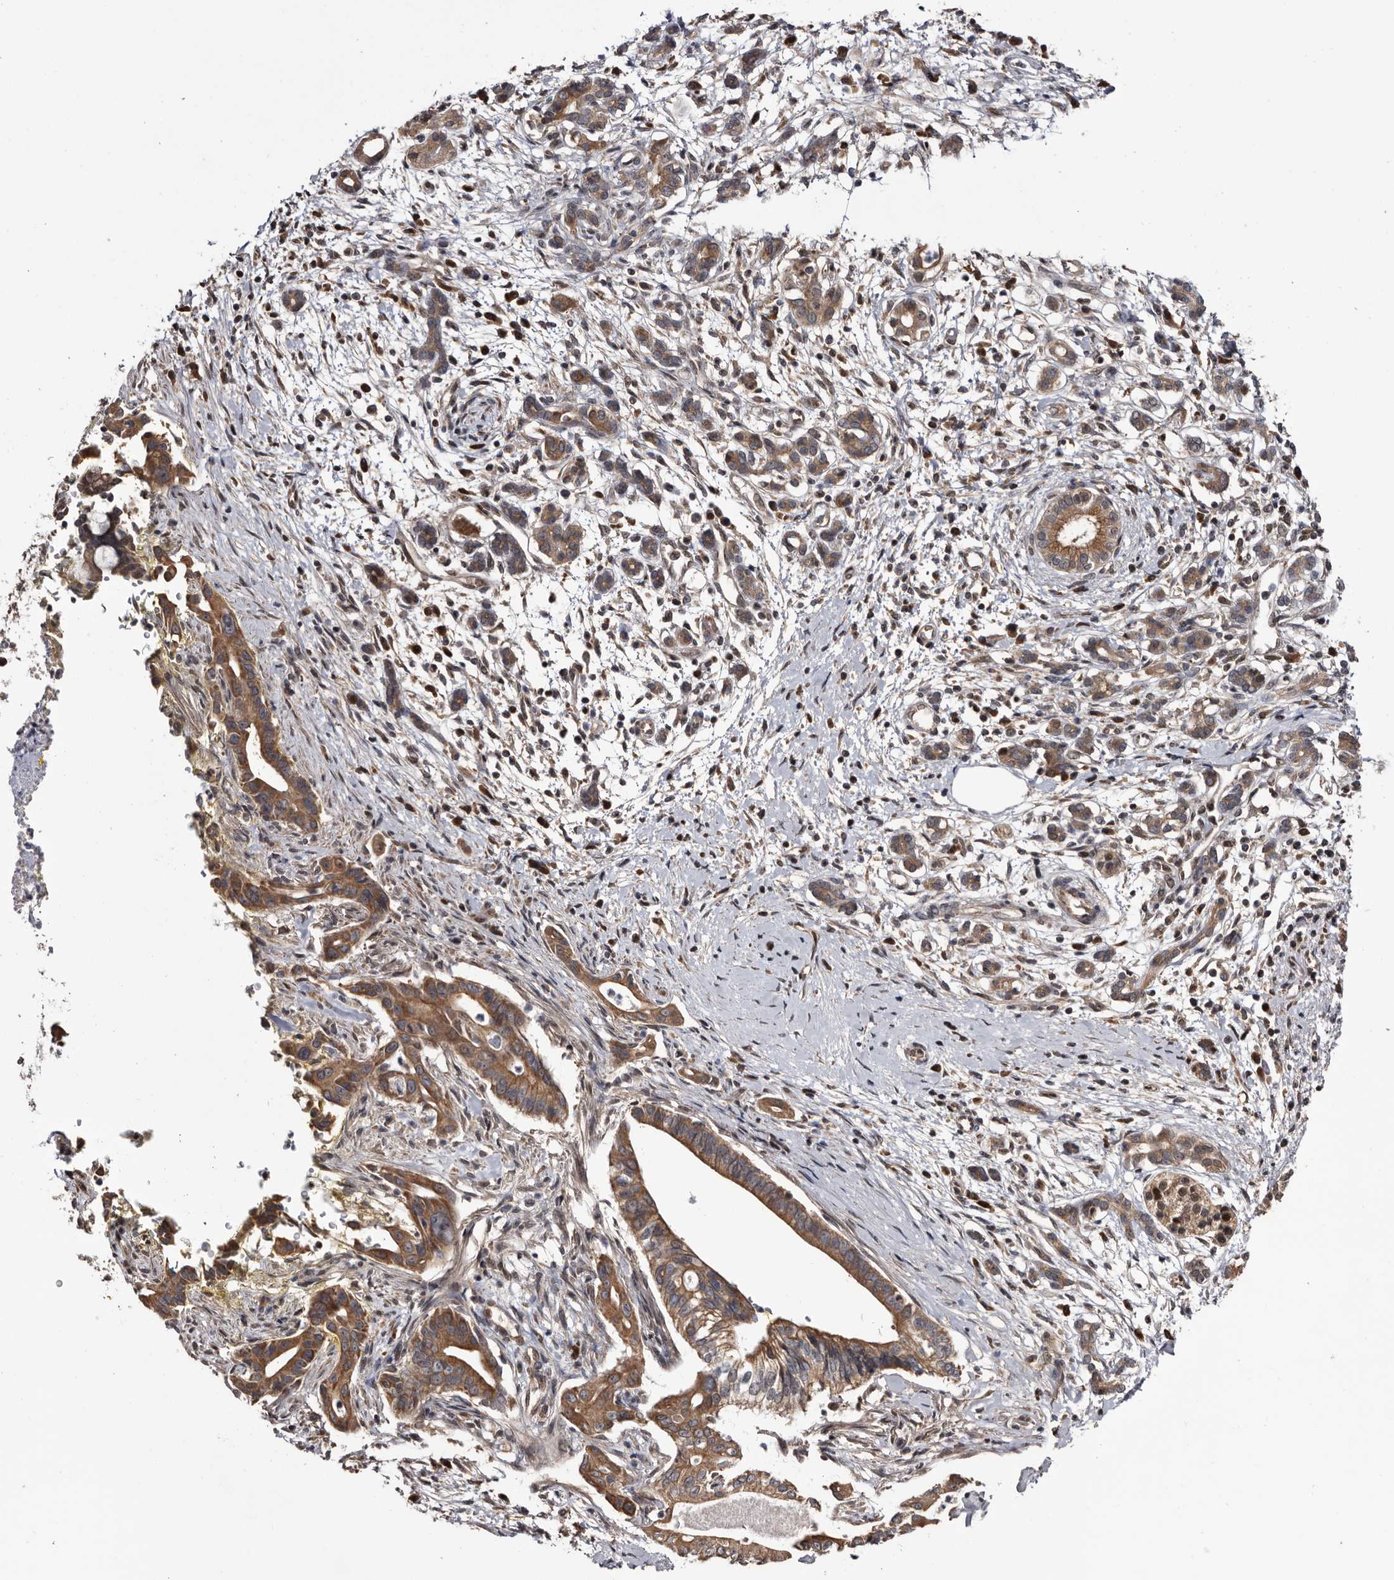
{"staining": {"intensity": "moderate", "quantity": ">75%", "location": "cytoplasmic/membranous"}, "tissue": "pancreatic cancer", "cell_type": "Tumor cells", "image_type": "cancer", "snomed": [{"axis": "morphology", "description": "Adenocarcinoma, NOS"}, {"axis": "topography", "description": "Pancreas"}], "caption": "High-magnification brightfield microscopy of pancreatic cancer (adenocarcinoma) stained with DAB (brown) and counterstained with hematoxylin (blue). tumor cells exhibit moderate cytoplasmic/membranous expression is identified in approximately>75% of cells.", "gene": "TTI2", "patient": {"sex": "male", "age": 58}}